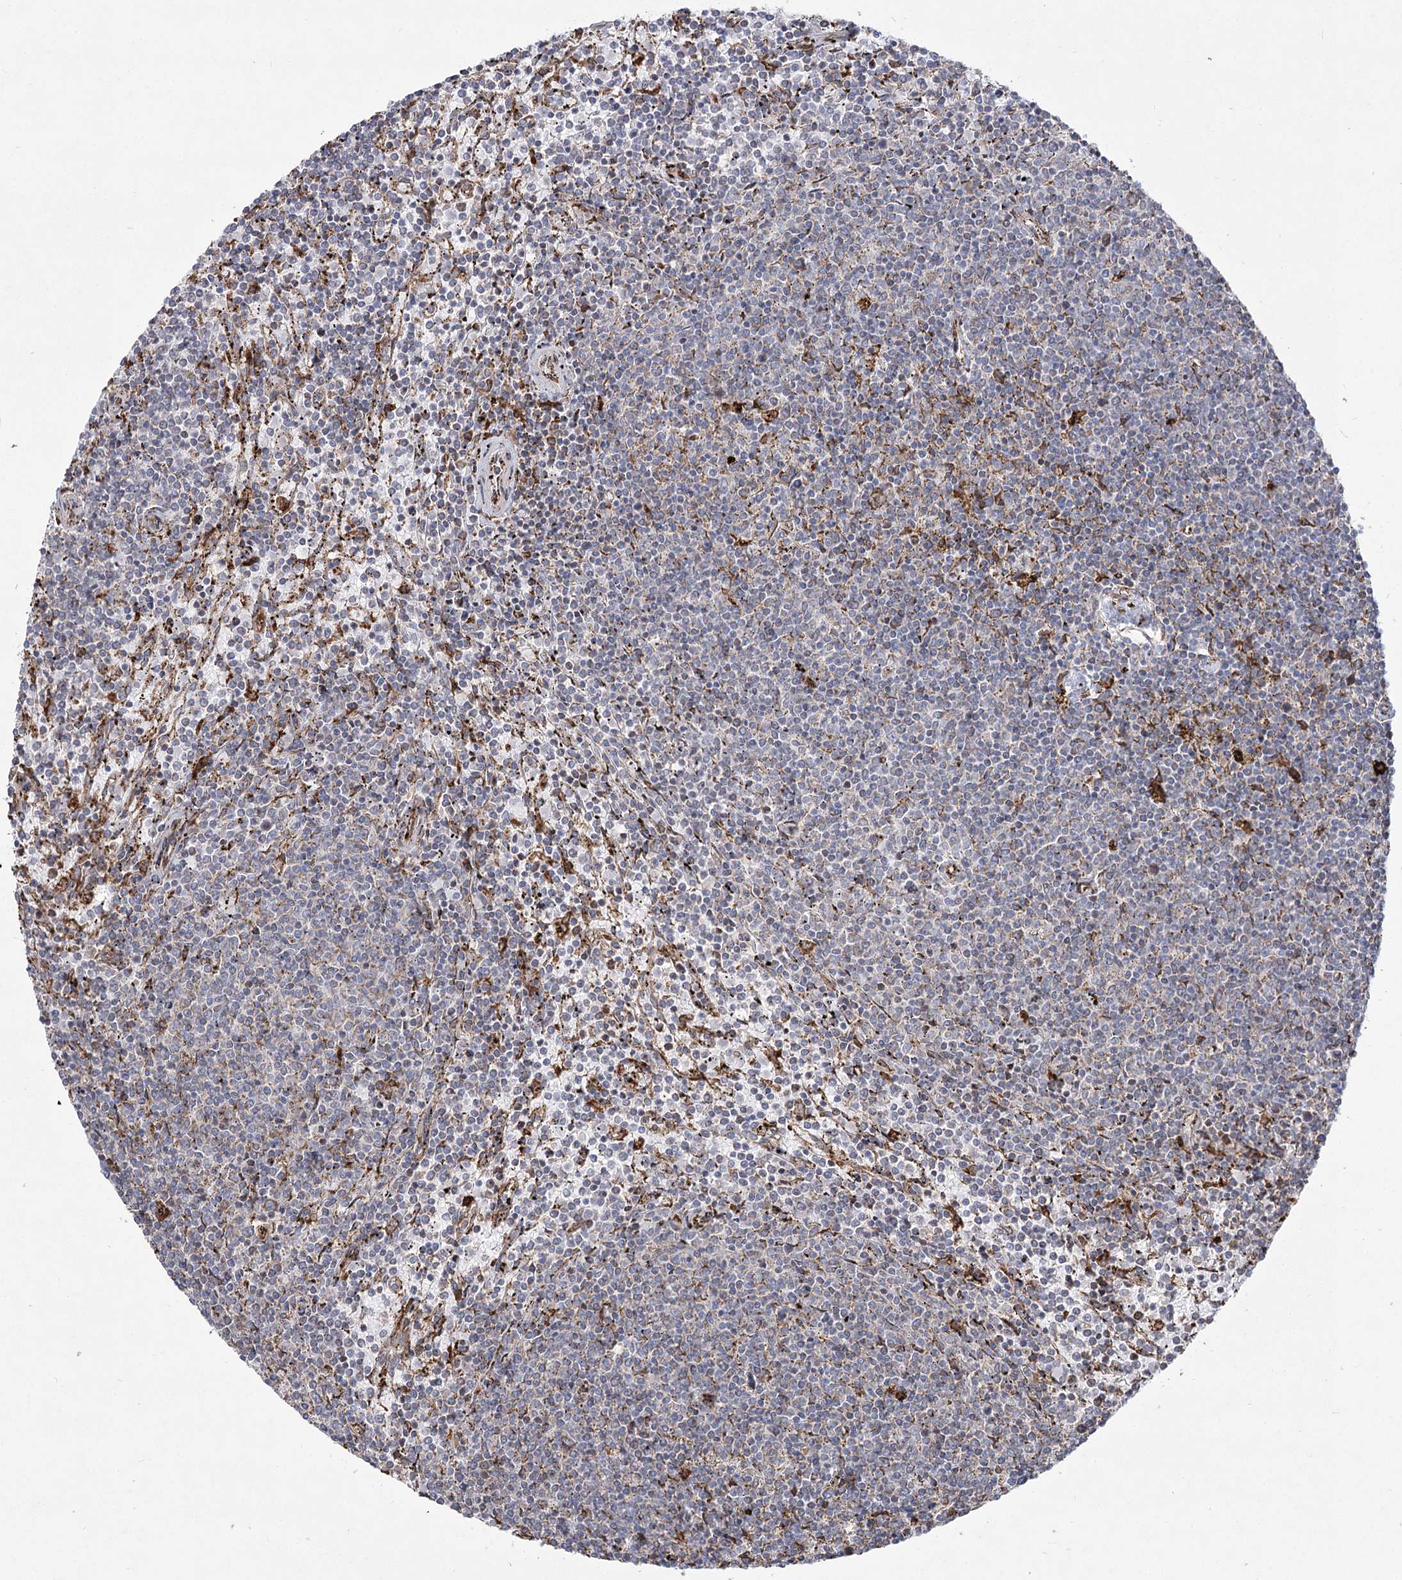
{"staining": {"intensity": "negative", "quantity": "none", "location": "none"}, "tissue": "lymphoma", "cell_type": "Tumor cells", "image_type": "cancer", "snomed": [{"axis": "morphology", "description": "Malignant lymphoma, non-Hodgkin's type, Low grade"}, {"axis": "topography", "description": "Spleen"}], "caption": "The photomicrograph displays no significant expression in tumor cells of malignant lymphoma, non-Hodgkin's type (low-grade). Nuclei are stained in blue.", "gene": "NHLRC2", "patient": {"sex": "female", "age": 50}}